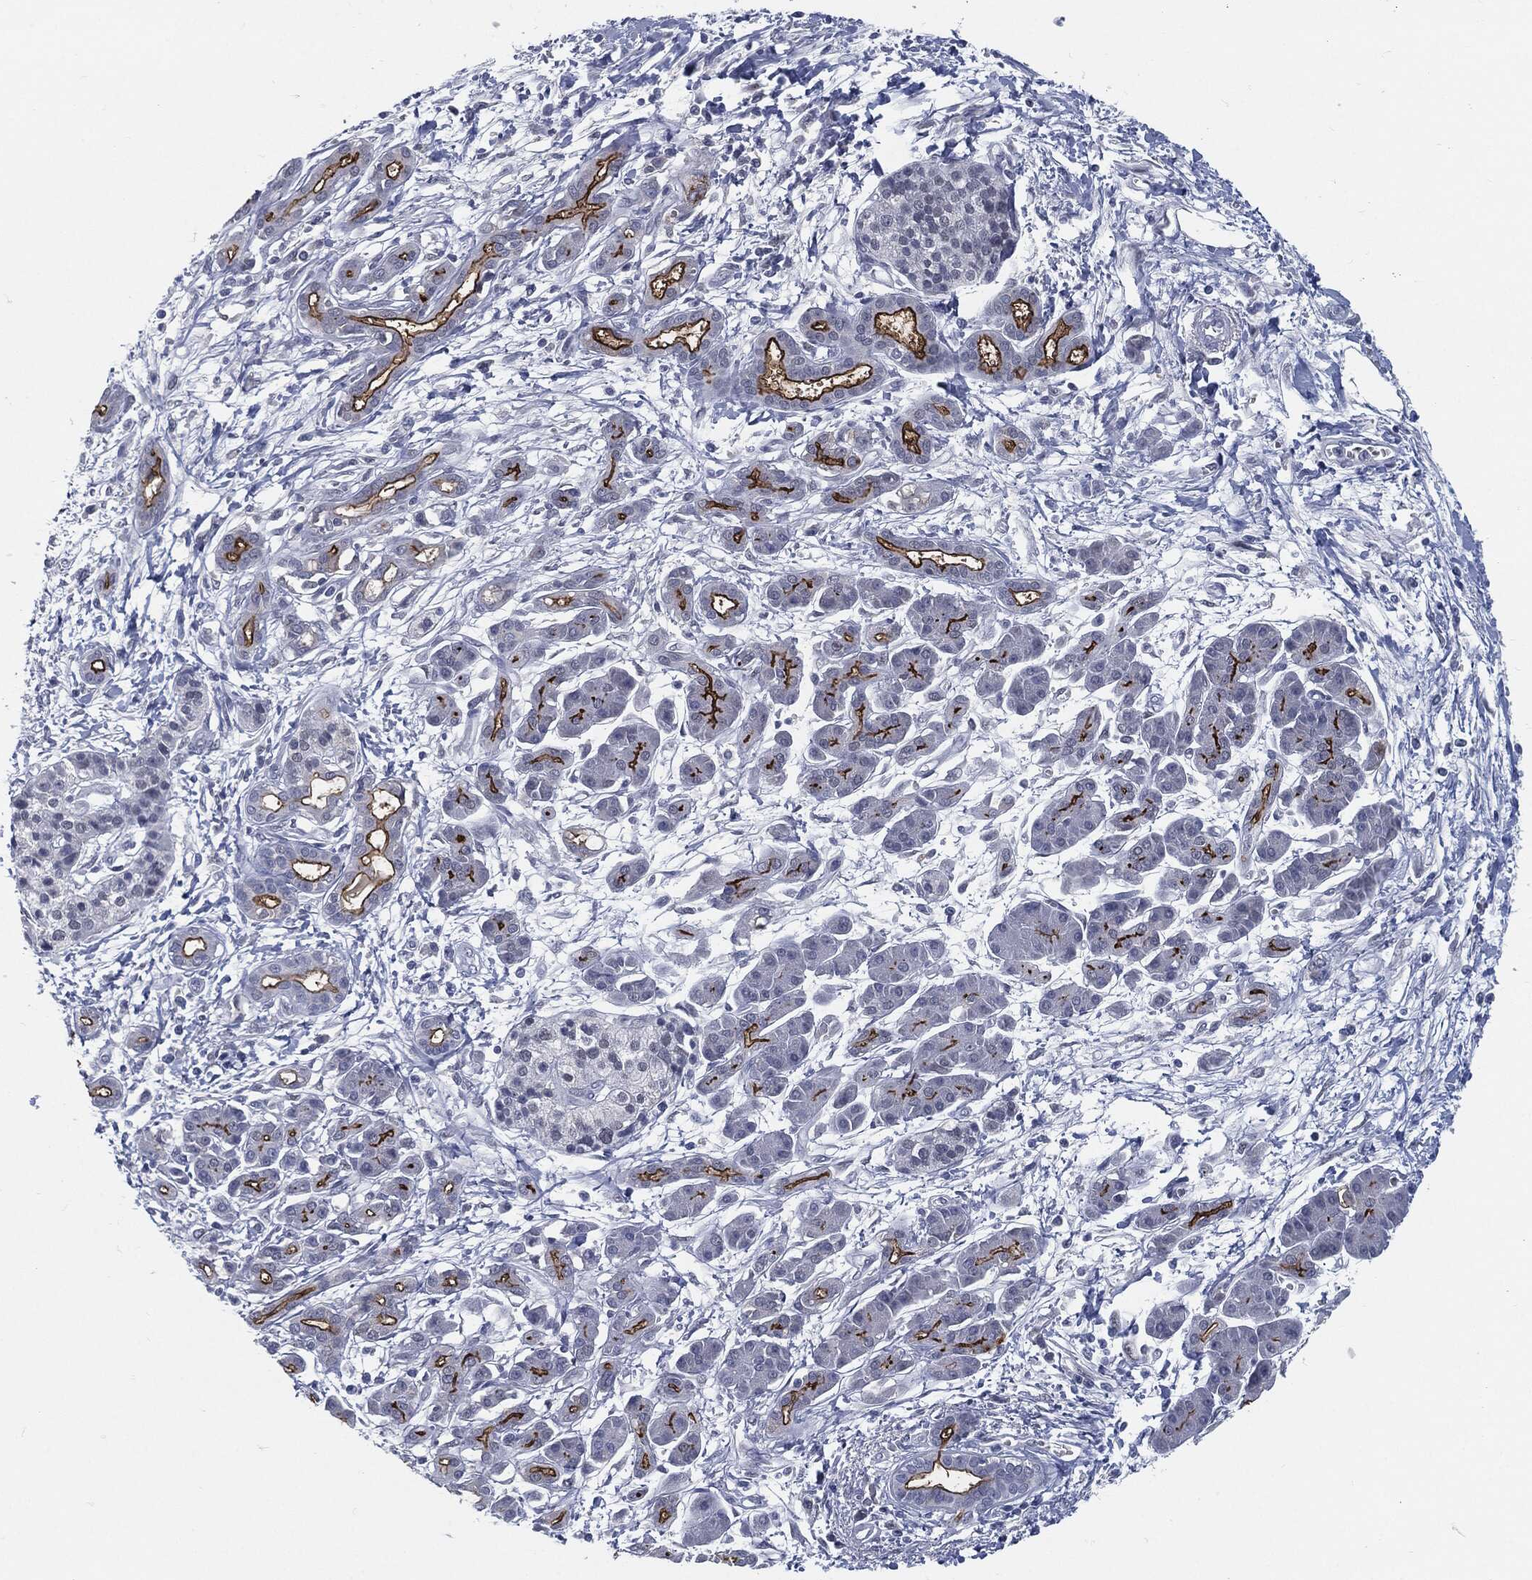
{"staining": {"intensity": "strong", "quantity": "<25%", "location": "cytoplasmic/membranous"}, "tissue": "pancreatic cancer", "cell_type": "Tumor cells", "image_type": "cancer", "snomed": [{"axis": "morphology", "description": "Adenocarcinoma, NOS"}, {"axis": "topography", "description": "Pancreas"}], "caption": "This micrograph reveals immunohistochemistry staining of human adenocarcinoma (pancreatic), with medium strong cytoplasmic/membranous staining in about <25% of tumor cells.", "gene": "PROM1", "patient": {"sex": "male", "age": 72}}